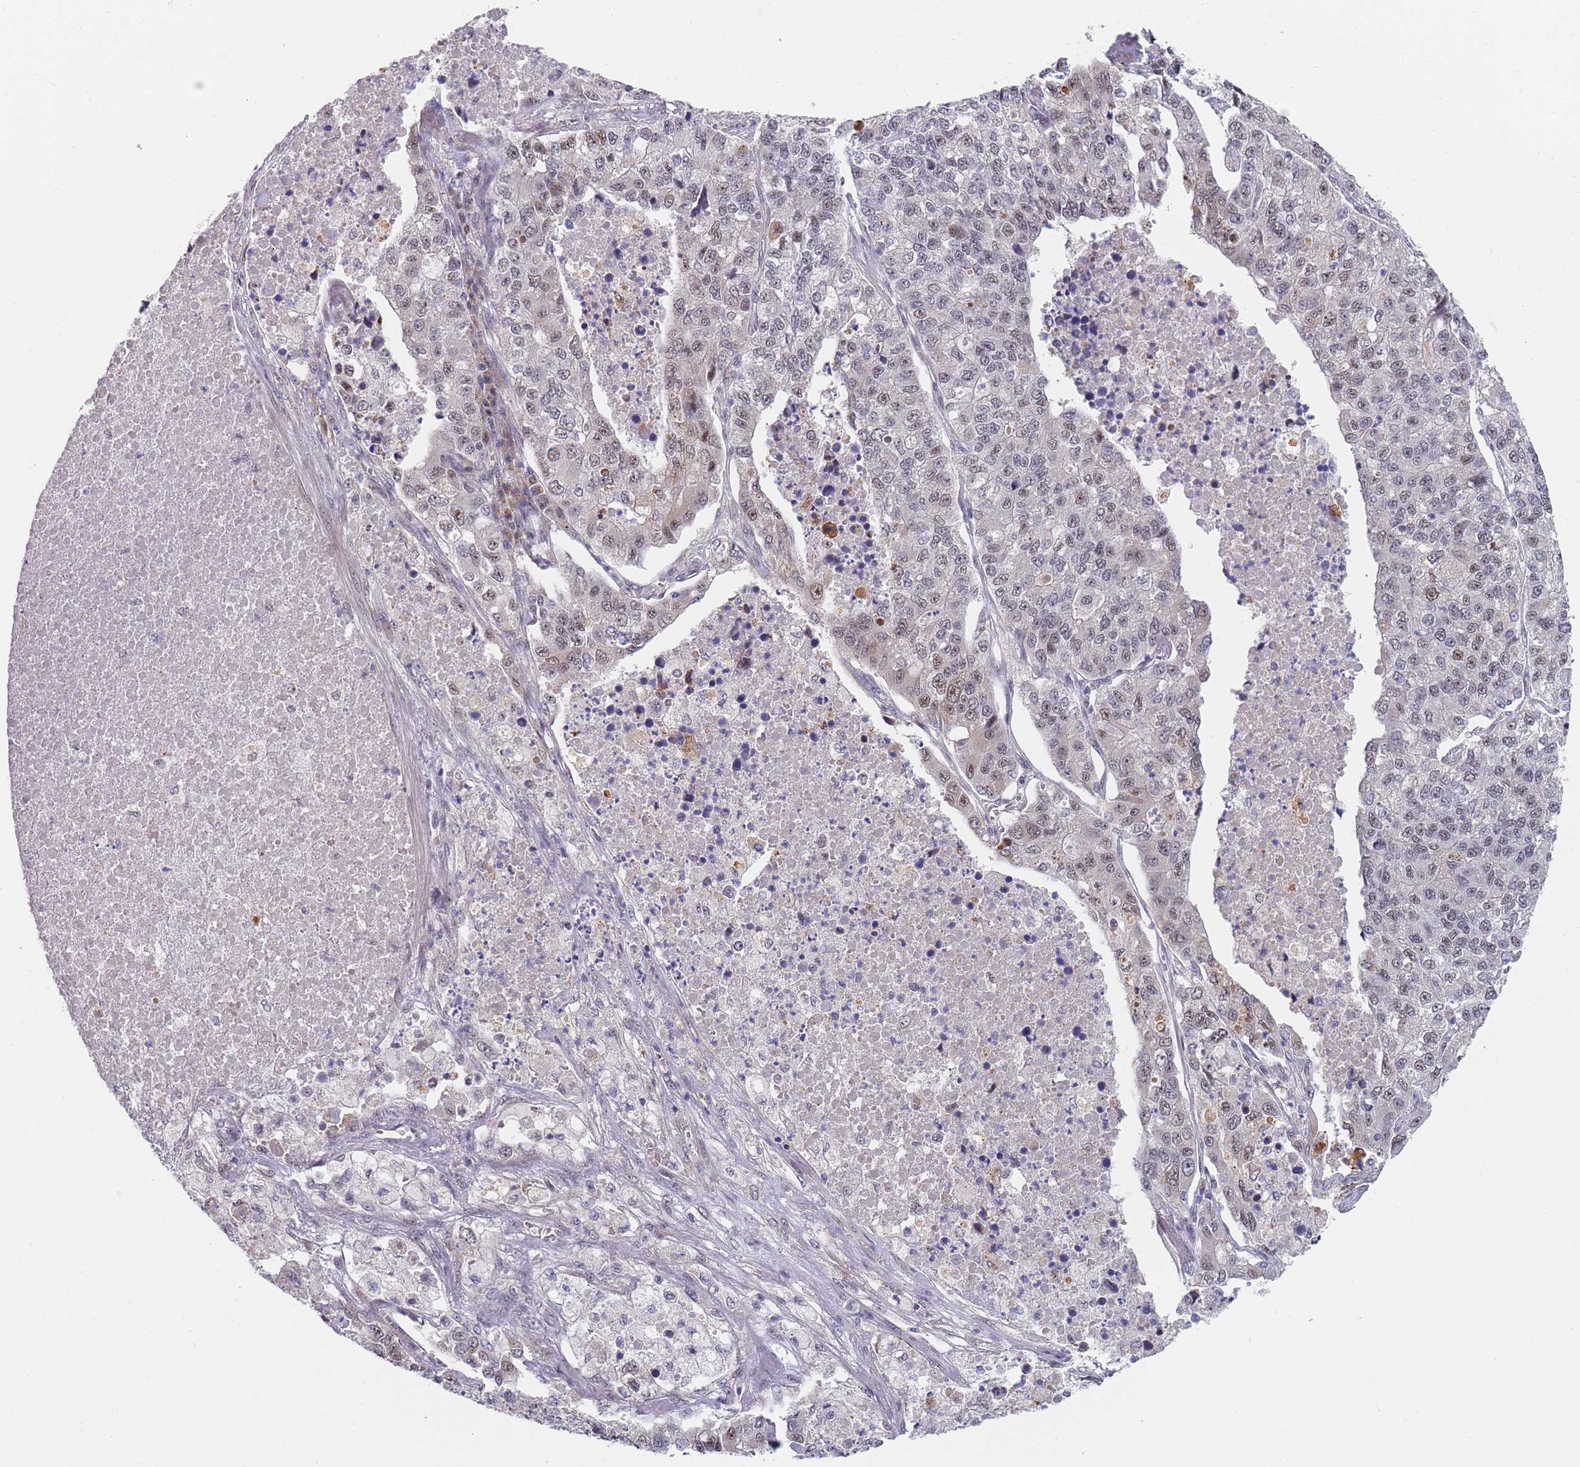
{"staining": {"intensity": "weak", "quantity": "<25%", "location": "nuclear"}, "tissue": "lung cancer", "cell_type": "Tumor cells", "image_type": "cancer", "snomed": [{"axis": "morphology", "description": "Adenocarcinoma, NOS"}, {"axis": "topography", "description": "Lung"}], "caption": "IHC histopathology image of neoplastic tissue: human lung adenocarcinoma stained with DAB (3,3'-diaminobenzidine) exhibits no significant protein staining in tumor cells.", "gene": "PLCL2", "patient": {"sex": "male", "age": 49}}